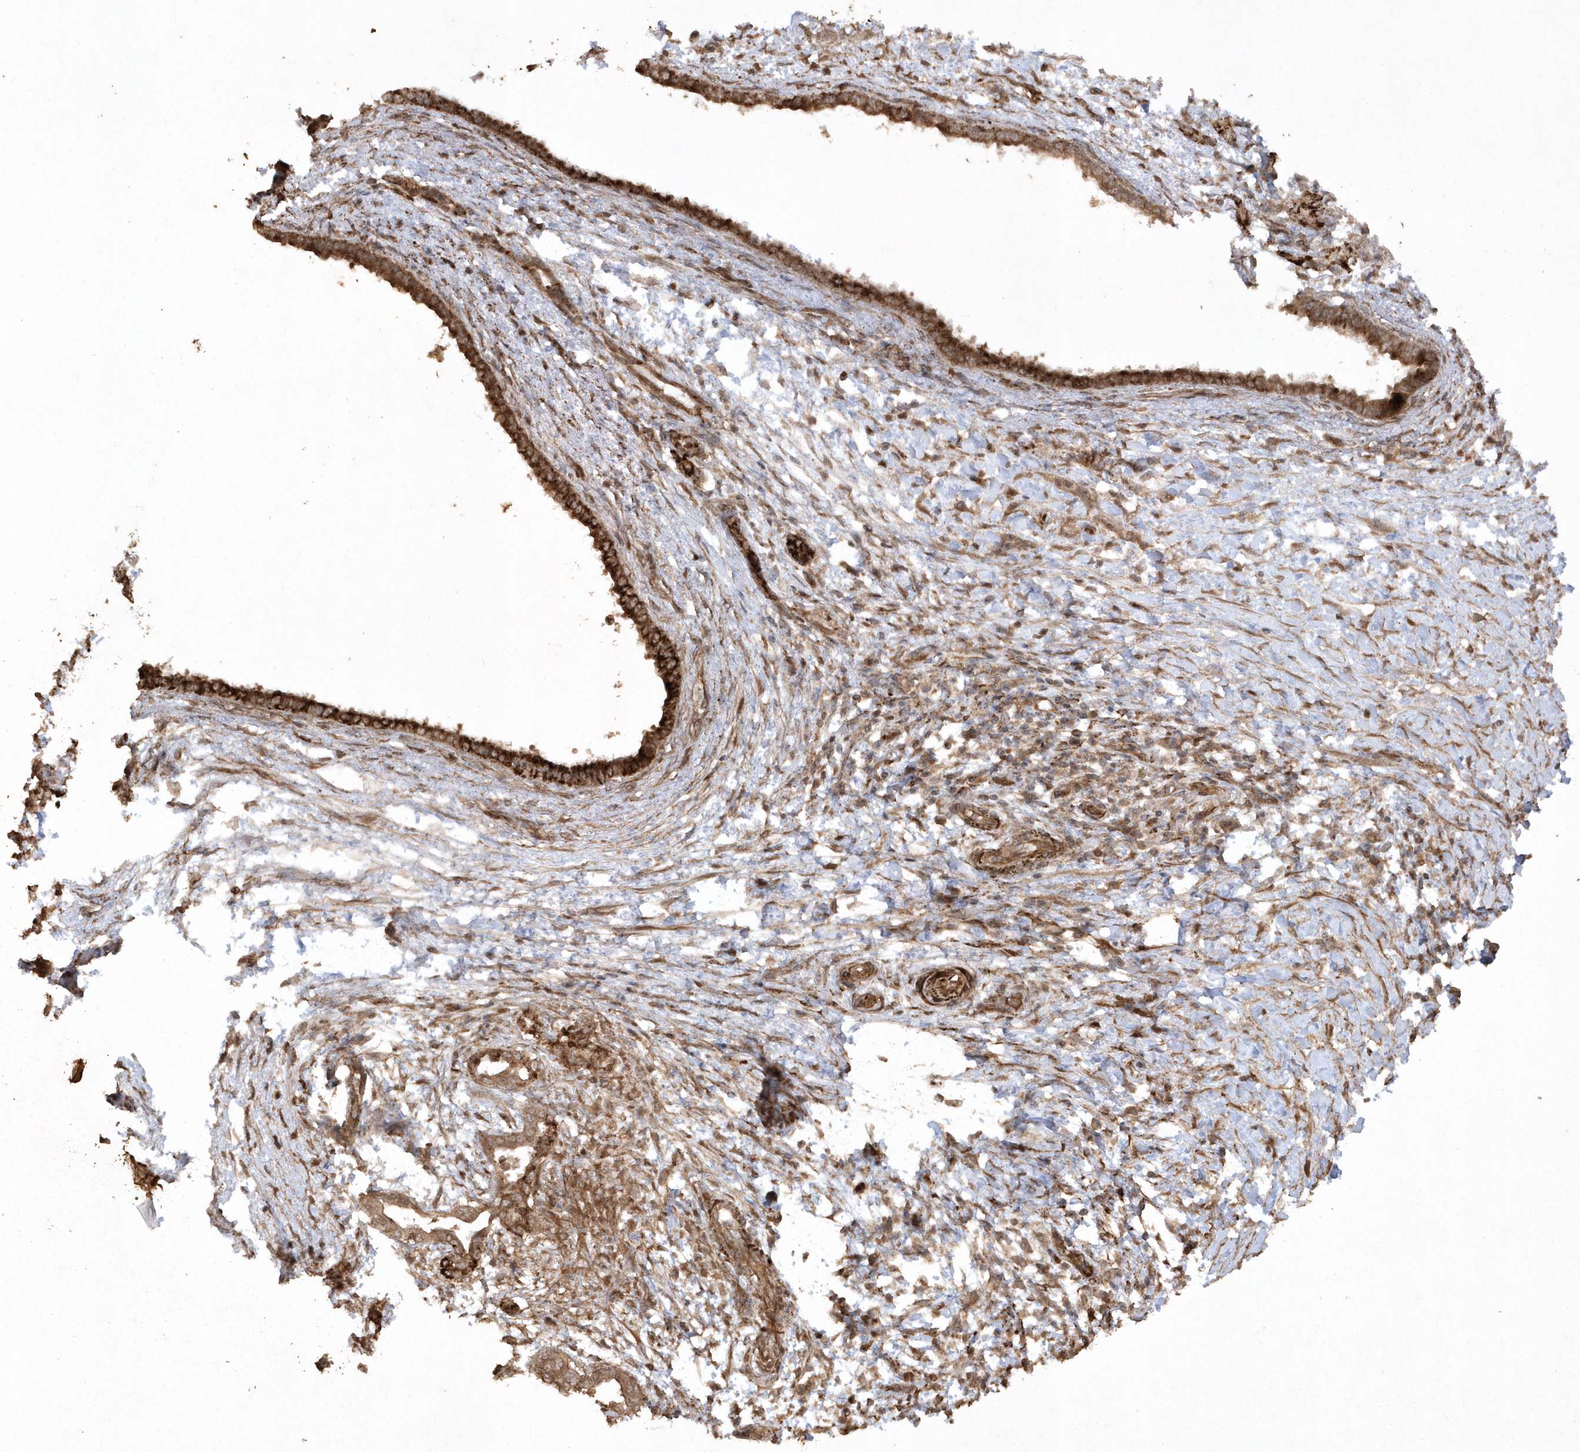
{"staining": {"intensity": "strong", "quantity": ">75%", "location": "cytoplasmic/membranous"}, "tissue": "pancreatic cancer", "cell_type": "Tumor cells", "image_type": "cancer", "snomed": [{"axis": "morphology", "description": "Adenocarcinoma, NOS"}, {"axis": "topography", "description": "Pancreas"}], "caption": "DAB (3,3'-diaminobenzidine) immunohistochemical staining of pancreatic adenocarcinoma displays strong cytoplasmic/membranous protein positivity in about >75% of tumor cells. The protein of interest is stained brown, and the nuclei are stained in blue (DAB IHC with brightfield microscopy, high magnification).", "gene": "AVPI1", "patient": {"sex": "female", "age": 55}}